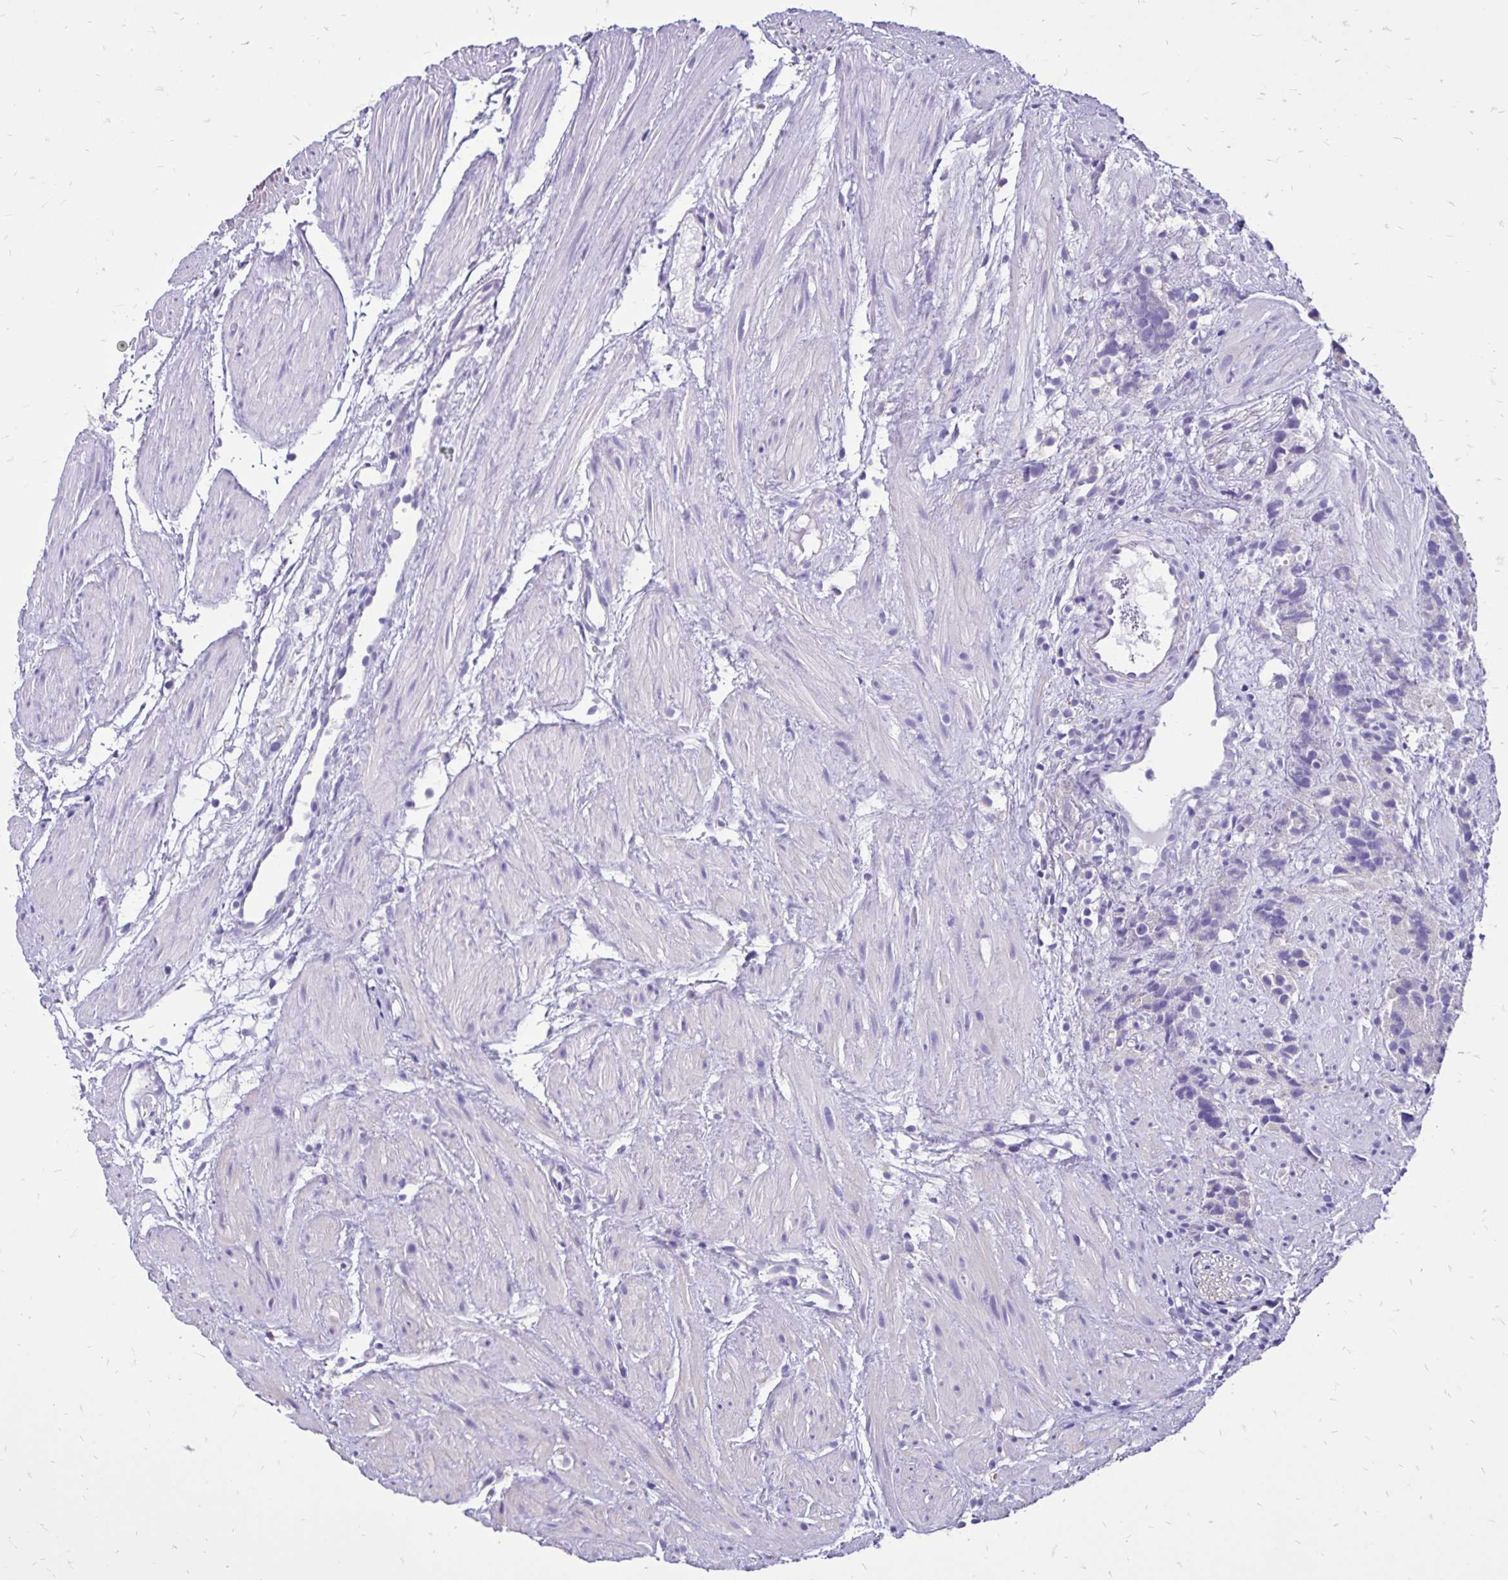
{"staining": {"intensity": "negative", "quantity": "none", "location": "none"}, "tissue": "prostate cancer", "cell_type": "Tumor cells", "image_type": "cancer", "snomed": [{"axis": "morphology", "description": "Adenocarcinoma, High grade"}, {"axis": "topography", "description": "Prostate"}], "caption": "A high-resolution histopathology image shows immunohistochemistry (IHC) staining of high-grade adenocarcinoma (prostate), which exhibits no significant positivity in tumor cells.", "gene": "EVPL", "patient": {"sex": "male", "age": 68}}